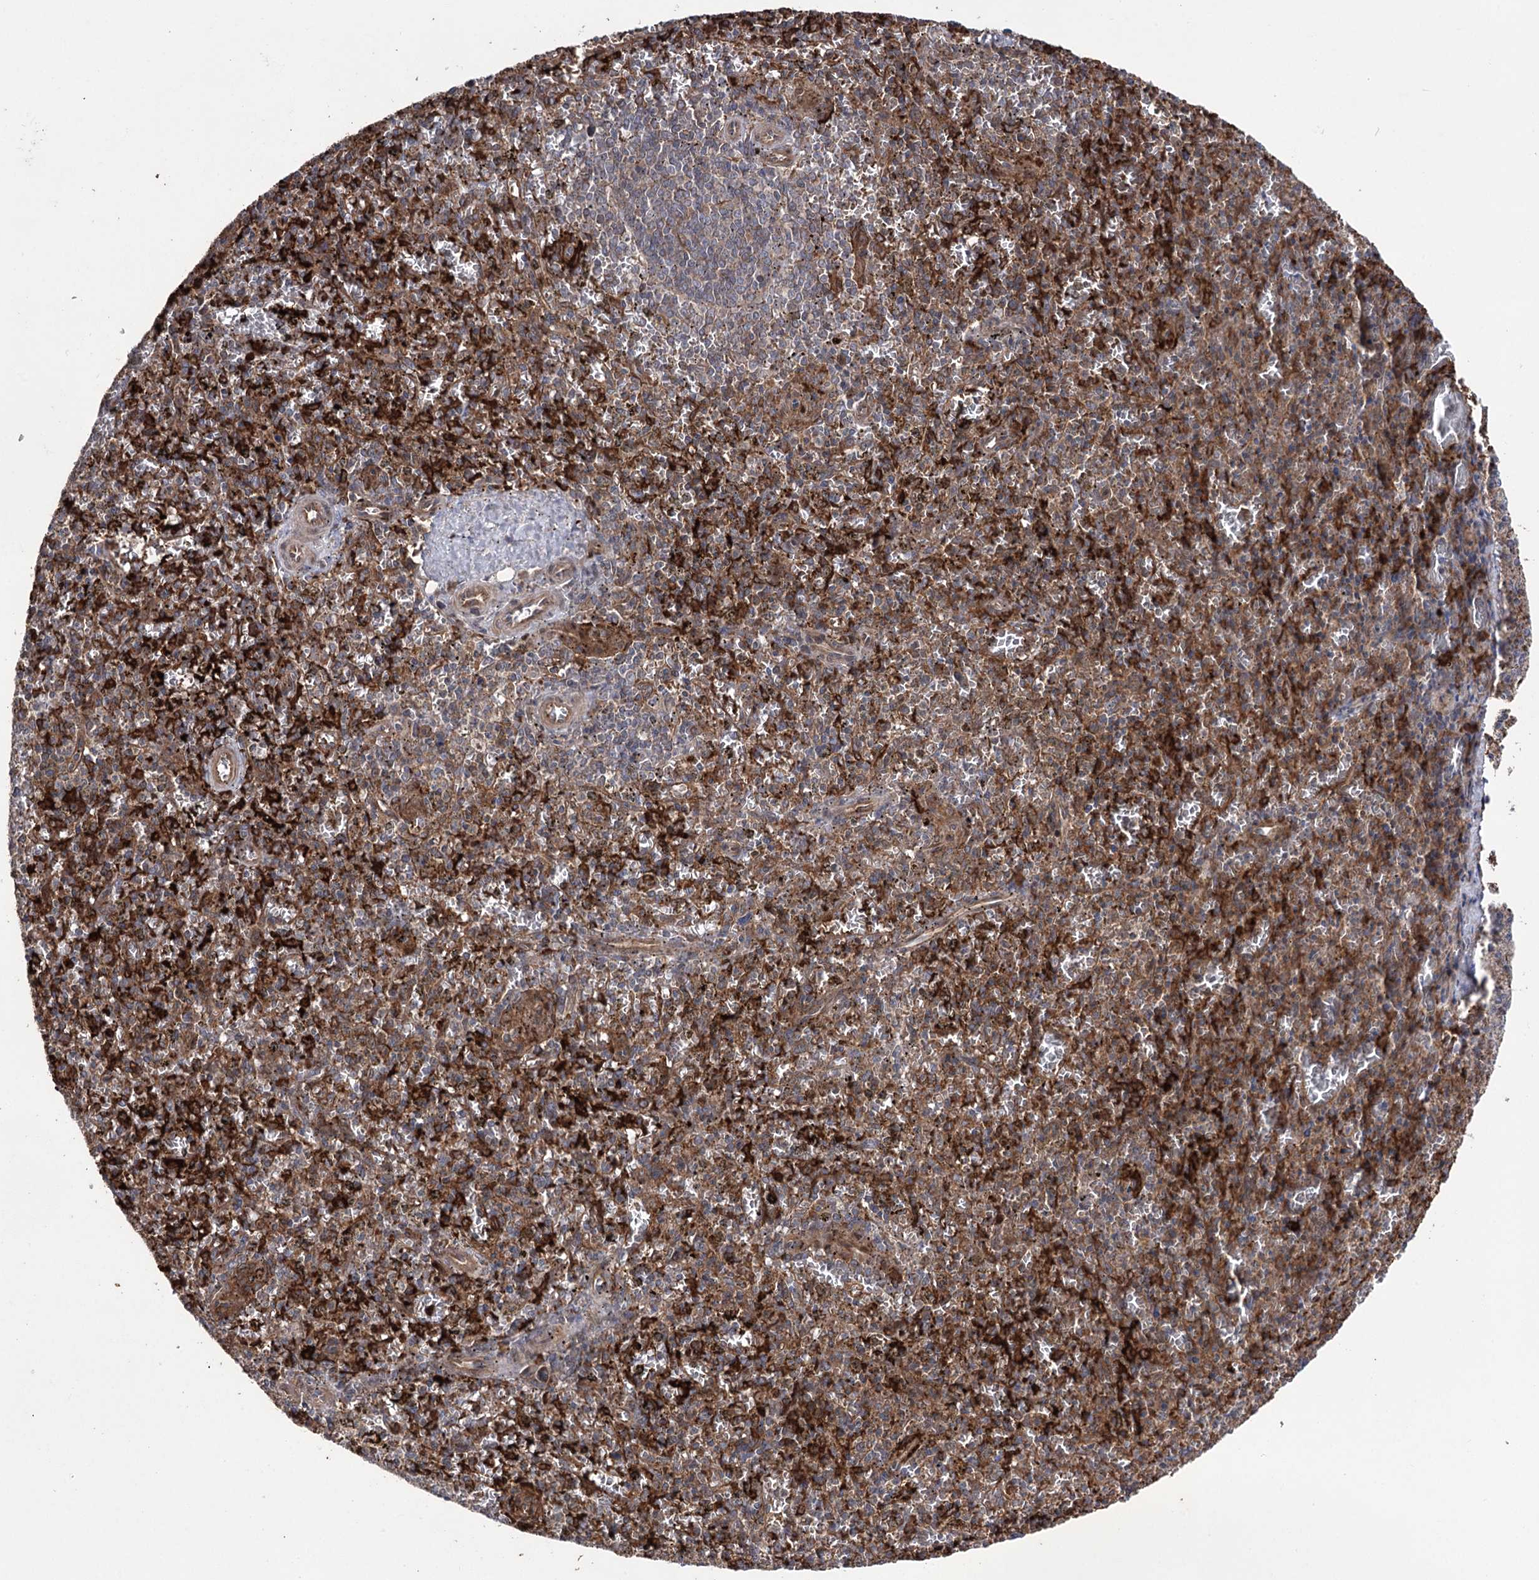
{"staining": {"intensity": "moderate", "quantity": "25%-75%", "location": "cytoplasmic/membranous"}, "tissue": "spleen", "cell_type": "Cells in red pulp", "image_type": "normal", "snomed": [{"axis": "morphology", "description": "Normal tissue, NOS"}, {"axis": "topography", "description": "Spleen"}], "caption": "The histopathology image reveals staining of normal spleen, revealing moderate cytoplasmic/membranous protein positivity (brown color) within cells in red pulp. Ihc stains the protein in brown and the nuclei are stained blue.", "gene": "OTUD1", "patient": {"sex": "male", "age": 72}}